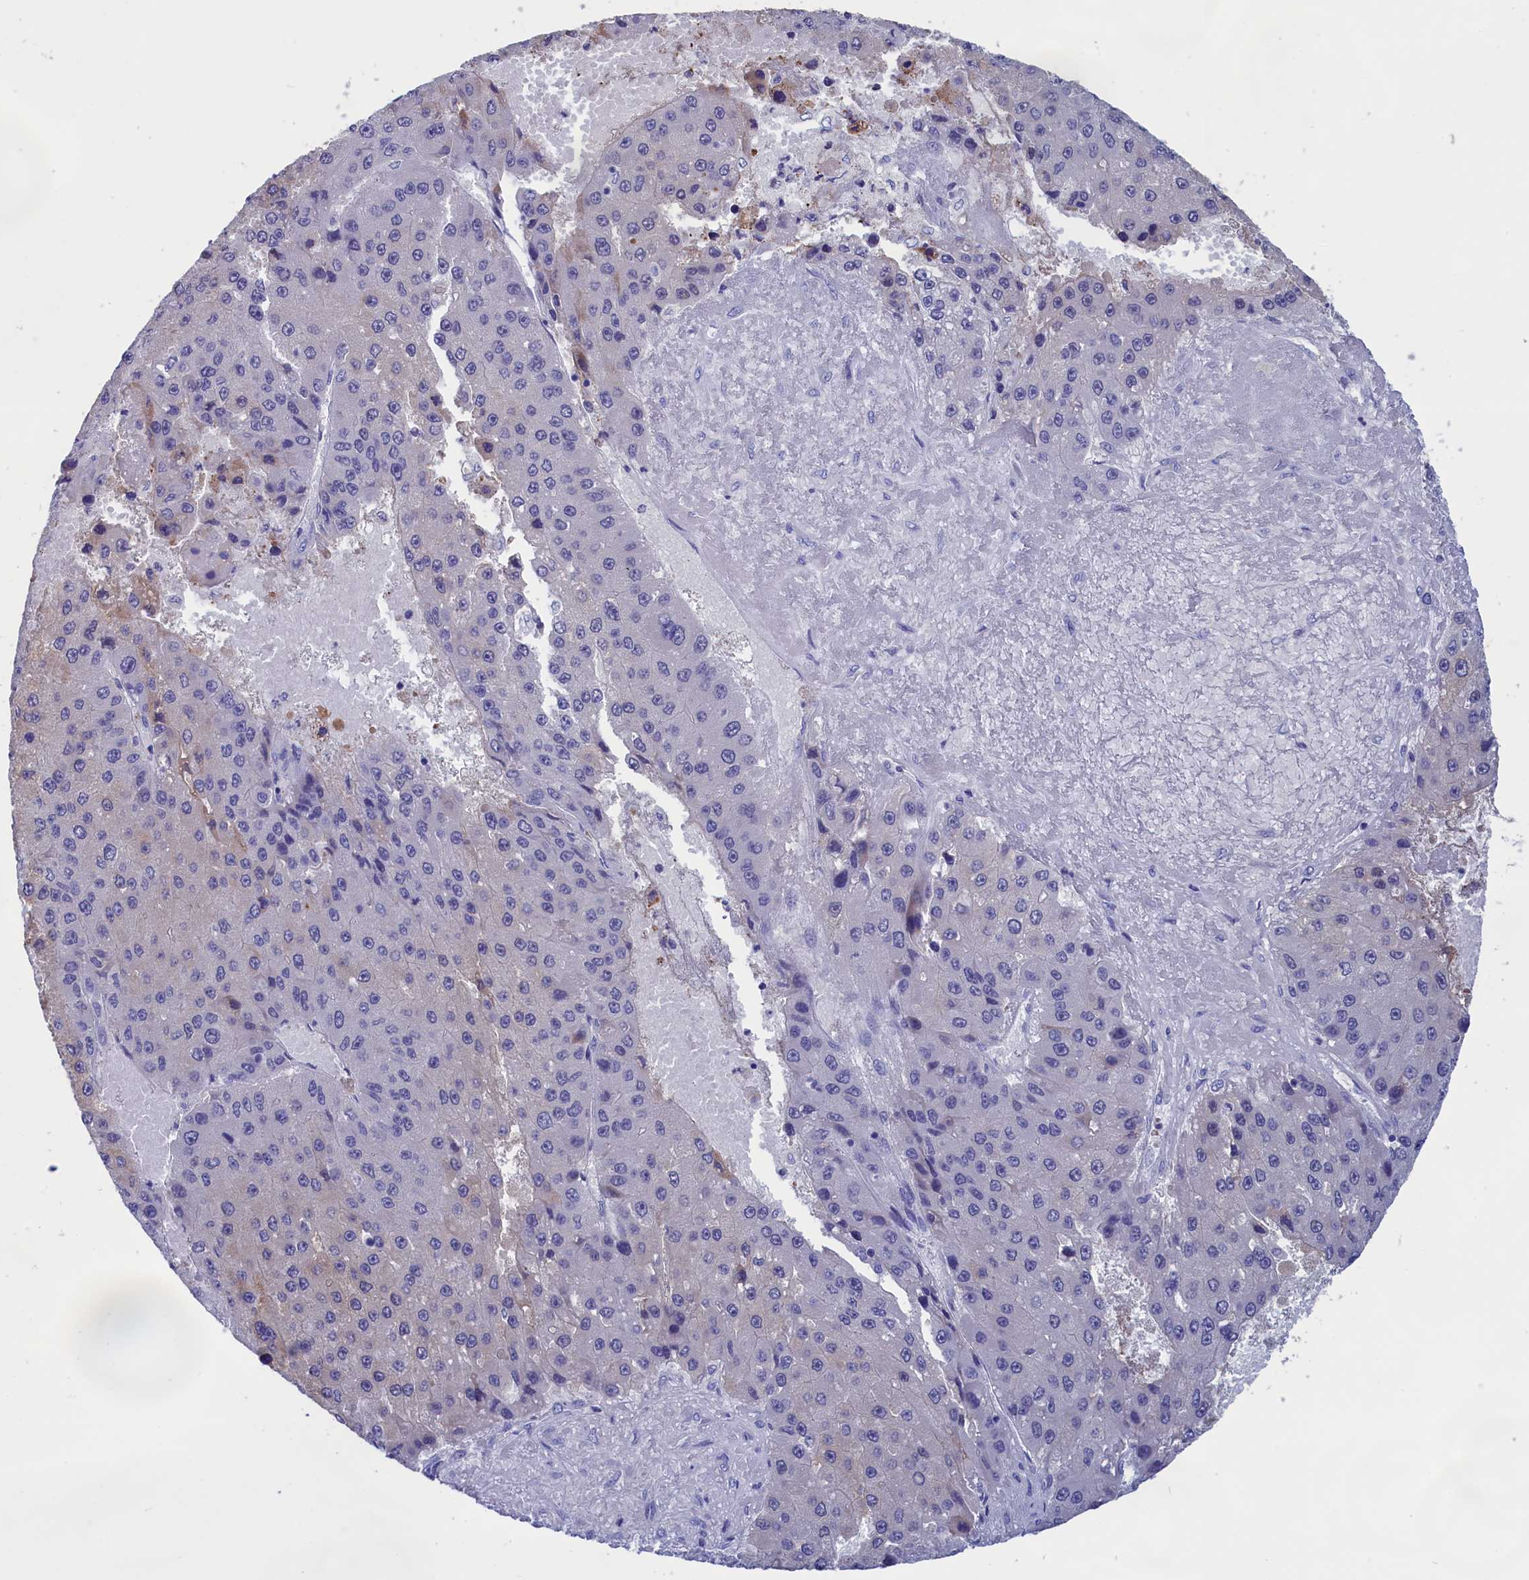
{"staining": {"intensity": "weak", "quantity": "25%-75%", "location": "cytoplasmic/membranous"}, "tissue": "liver cancer", "cell_type": "Tumor cells", "image_type": "cancer", "snomed": [{"axis": "morphology", "description": "Carcinoma, Hepatocellular, NOS"}, {"axis": "topography", "description": "Liver"}], "caption": "IHC of human liver hepatocellular carcinoma displays low levels of weak cytoplasmic/membranous expression in approximately 25%-75% of tumor cells.", "gene": "VPS35L", "patient": {"sex": "female", "age": 73}}